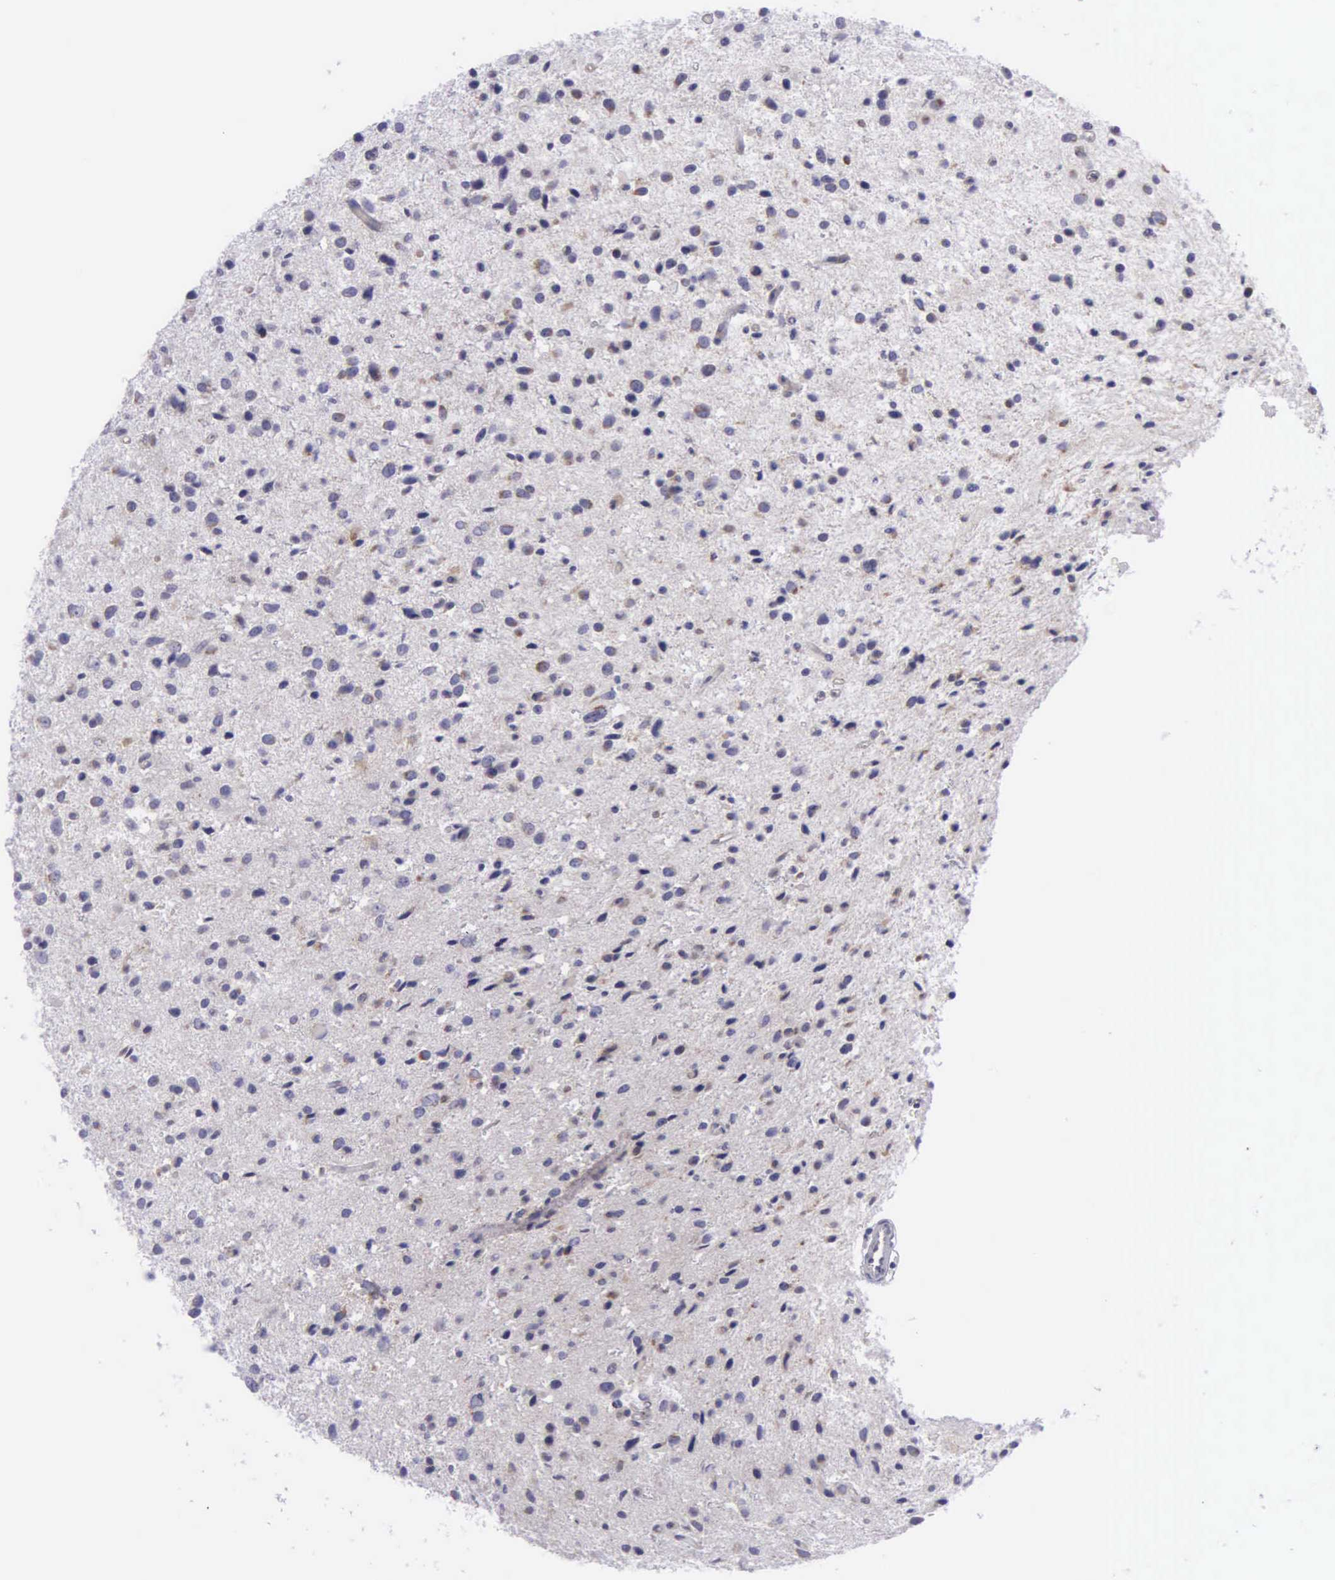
{"staining": {"intensity": "negative", "quantity": "none", "location": "none"}, "tissue": "glioma", "cell_type": "Tumor cells", "image_type": "cancer", "snomed": [{"axis": "morphology", "description": "Glioma, malignant, Low grade"}, {"axis": "topography", "description": "Brain"}], "caption": "The IHC photomicrograph has no significant positivity in tumor cells of low-grade glioma (malignant) tissue.", "gene": "SYNJ2BP", "patient": {"sex": "female", "age": 46}}